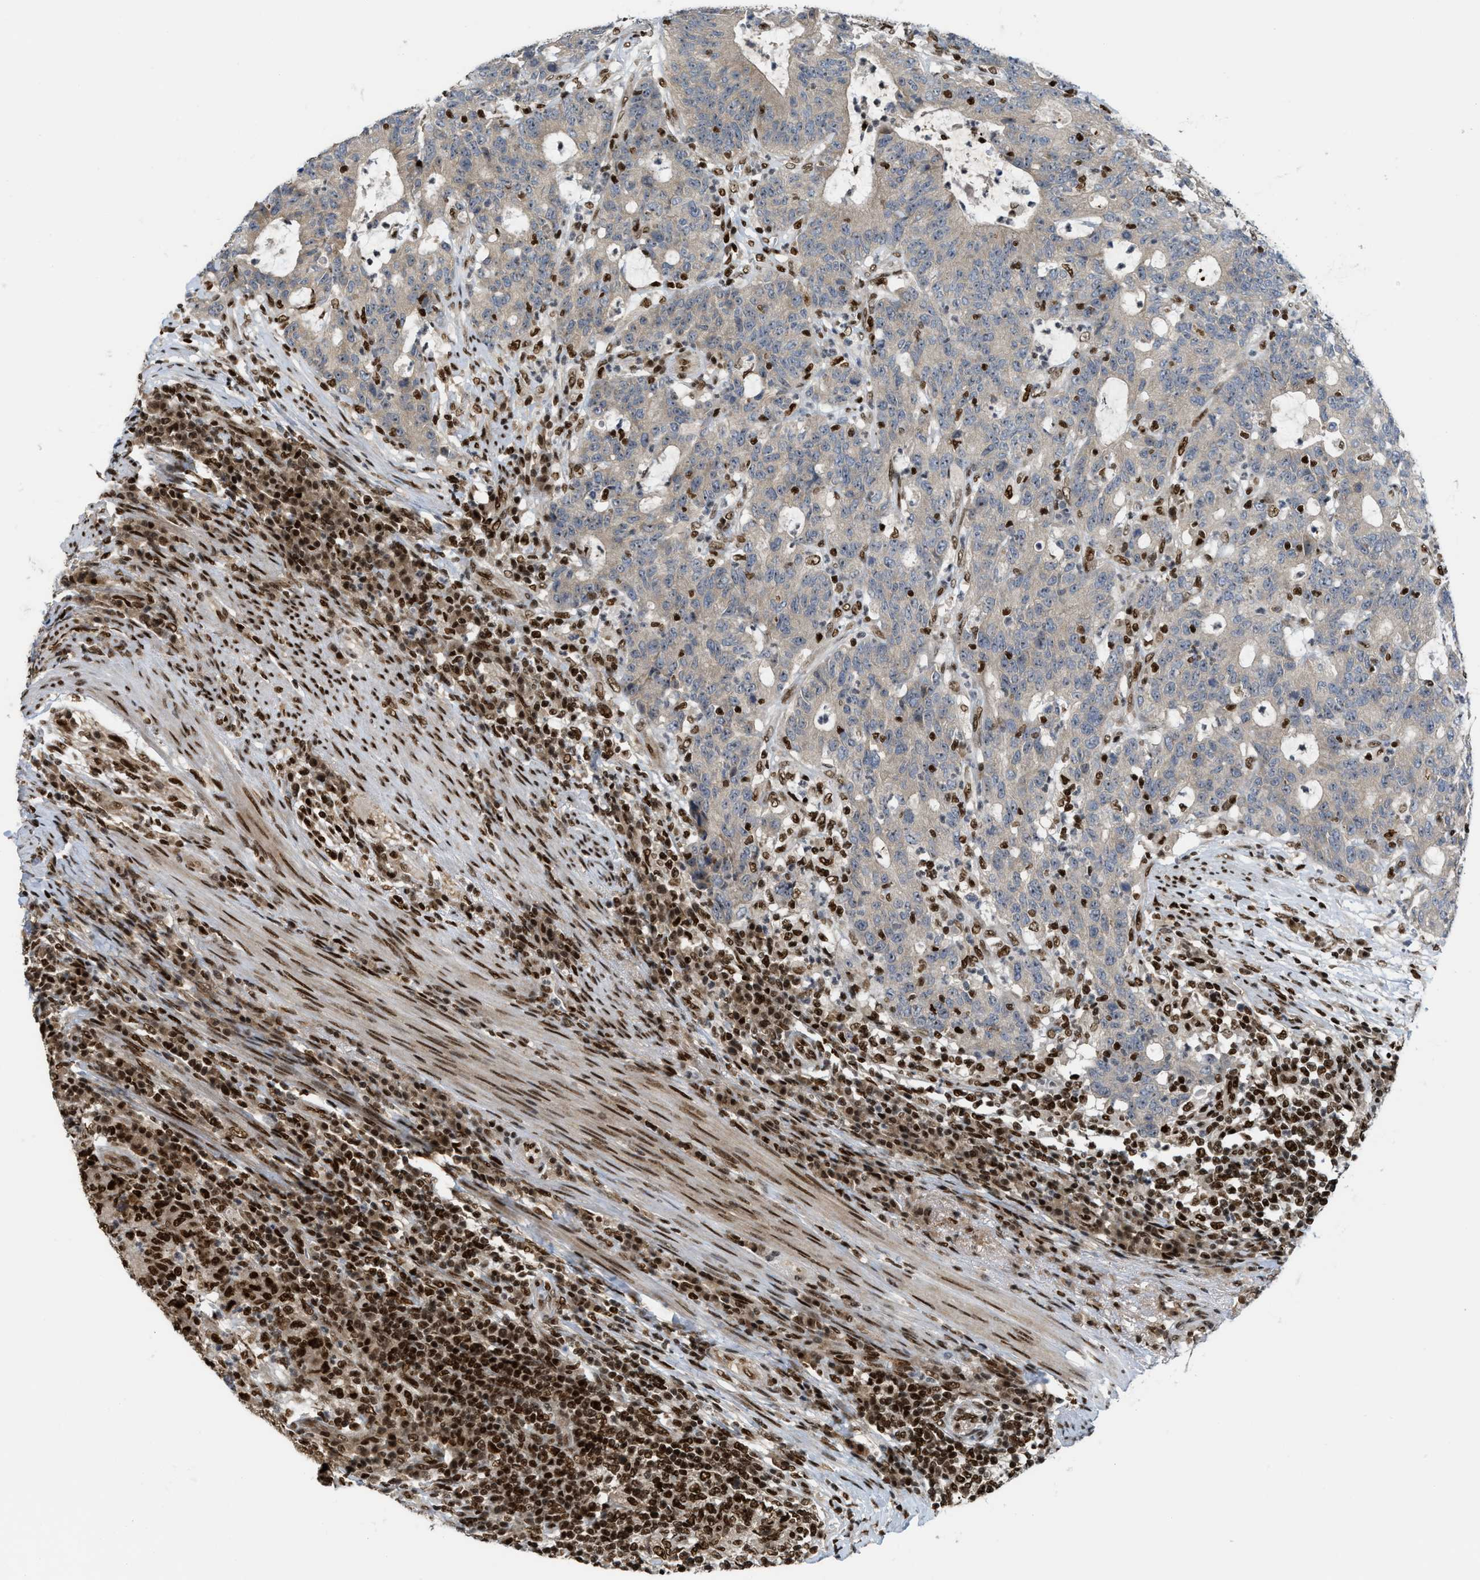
{"staining": {"intensity": "strong", "quantity": ">75%", "location": "nuclear"}, "tissue": "colorectal cancer", "cell_type": "Tumor cells", "image_type": "cancer", "snomed": [{"axis": "morphology", "description": "Normal tissue, NOS"}, {"axis": "morphology", "description": "Adenocarcinoma, NOS"}, {"axis": "topography", "description": "Colon"}], "caption": "Protein expression analysis of colorectal cancer (adenocarcinoma) reveals strong nuclear expression in about >75% of tumor cells.", "gene": "RFX5", "patient": {"sex": "female", "age": 75}}